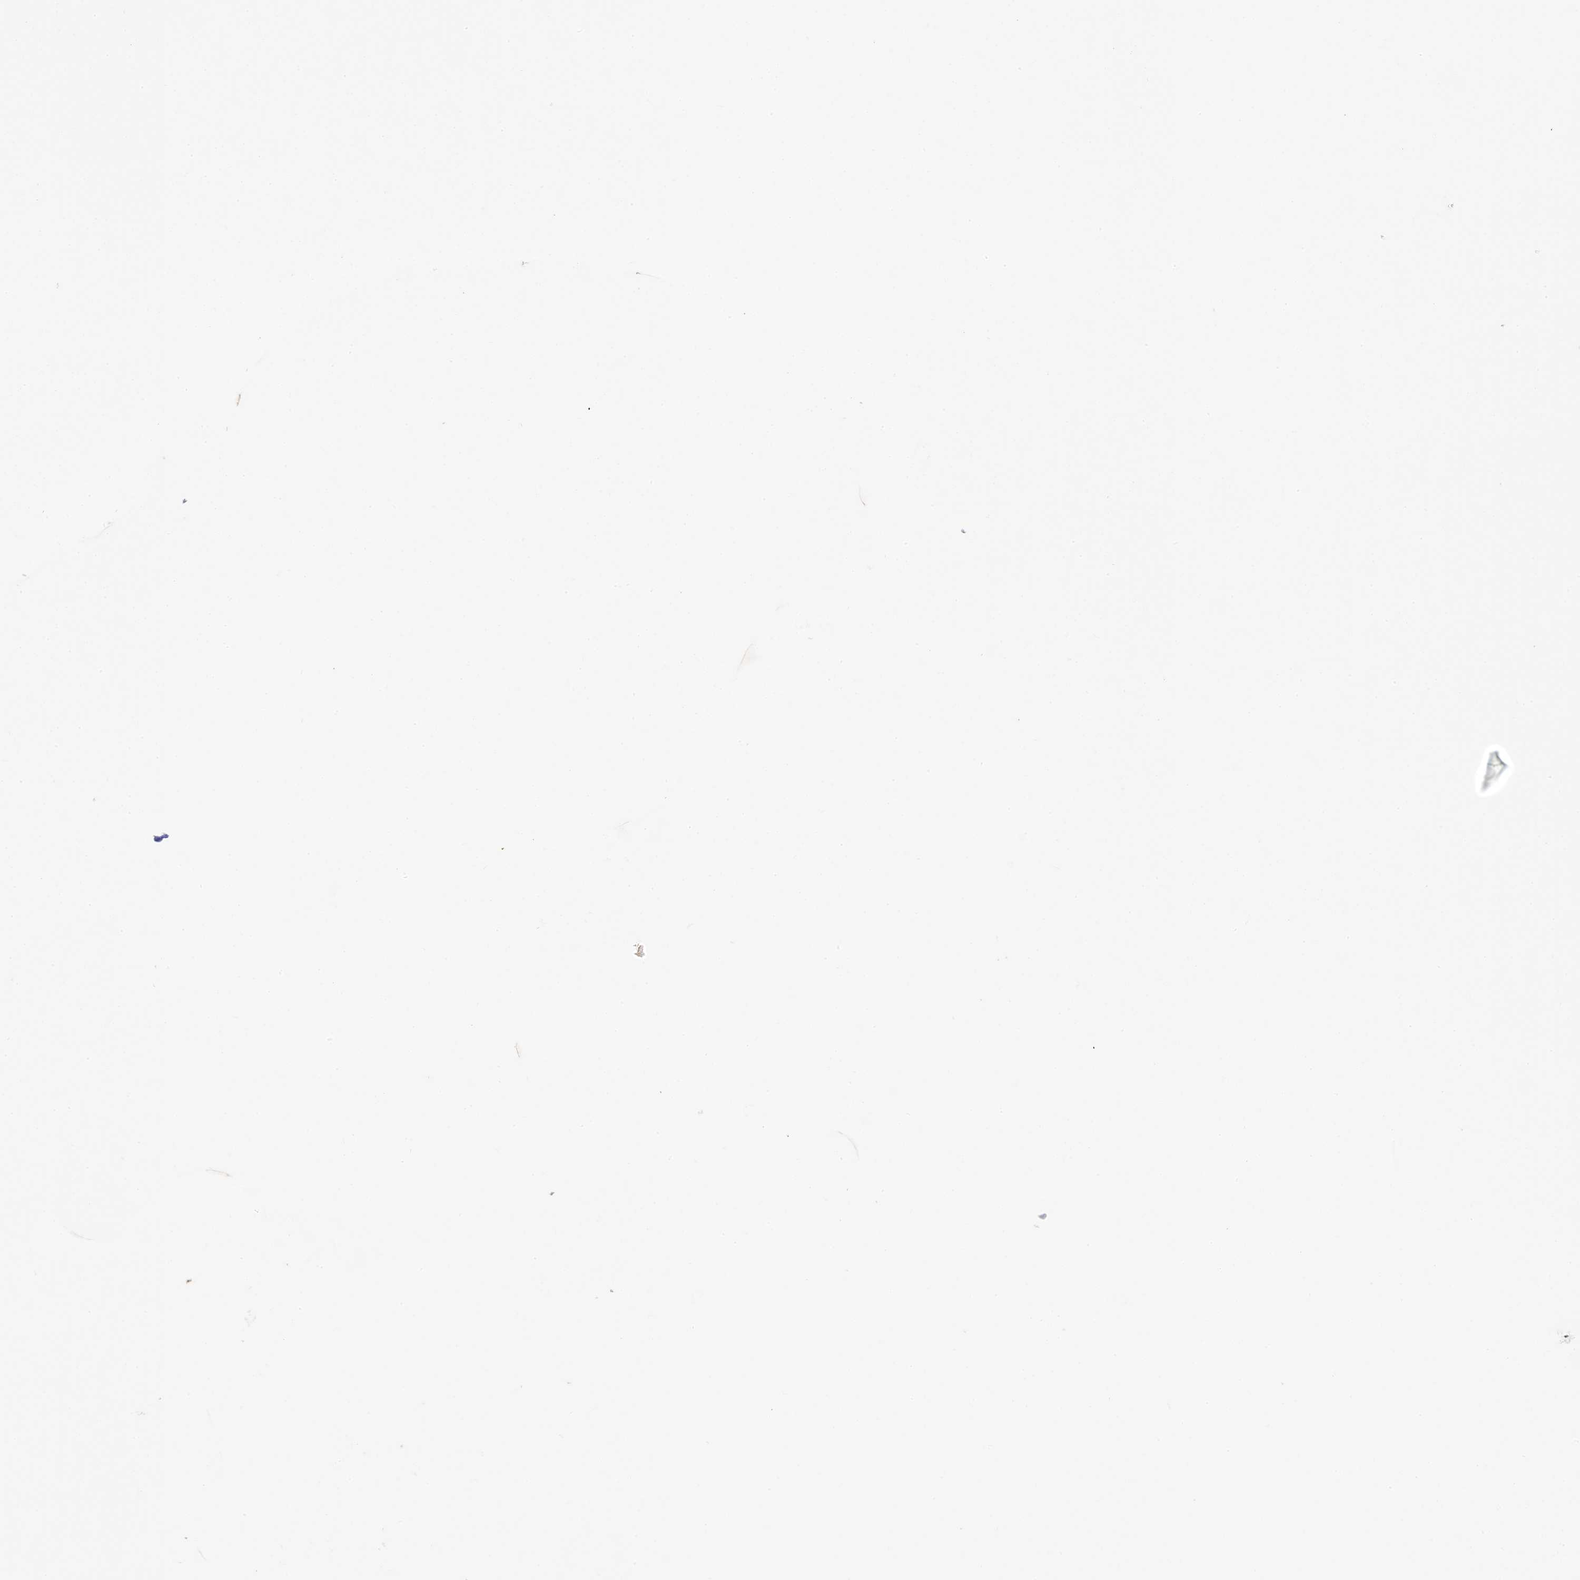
{"staining": {"intensity": "moderate", "quantity": "<25%", "location": "cytoplasmic/membranous"}, "tissue": "renal cancer", "cell_type": "Tumor cells", "image_type": "cancer", "snomed": [{"axis": "morphology", "description": "Adenocarcinoma, NOS"}, {"axis": "topography", "description": "Kidney"}], "caption": "Brown immunohistochemical staining in renal cancer (adenocarcinoma) exhibits moderate cytoplasmic/membranous staining in approximately <25% of tumor cells.", "gene": "TBC1D1", "patient": {"sex": "female", "age": 56}}